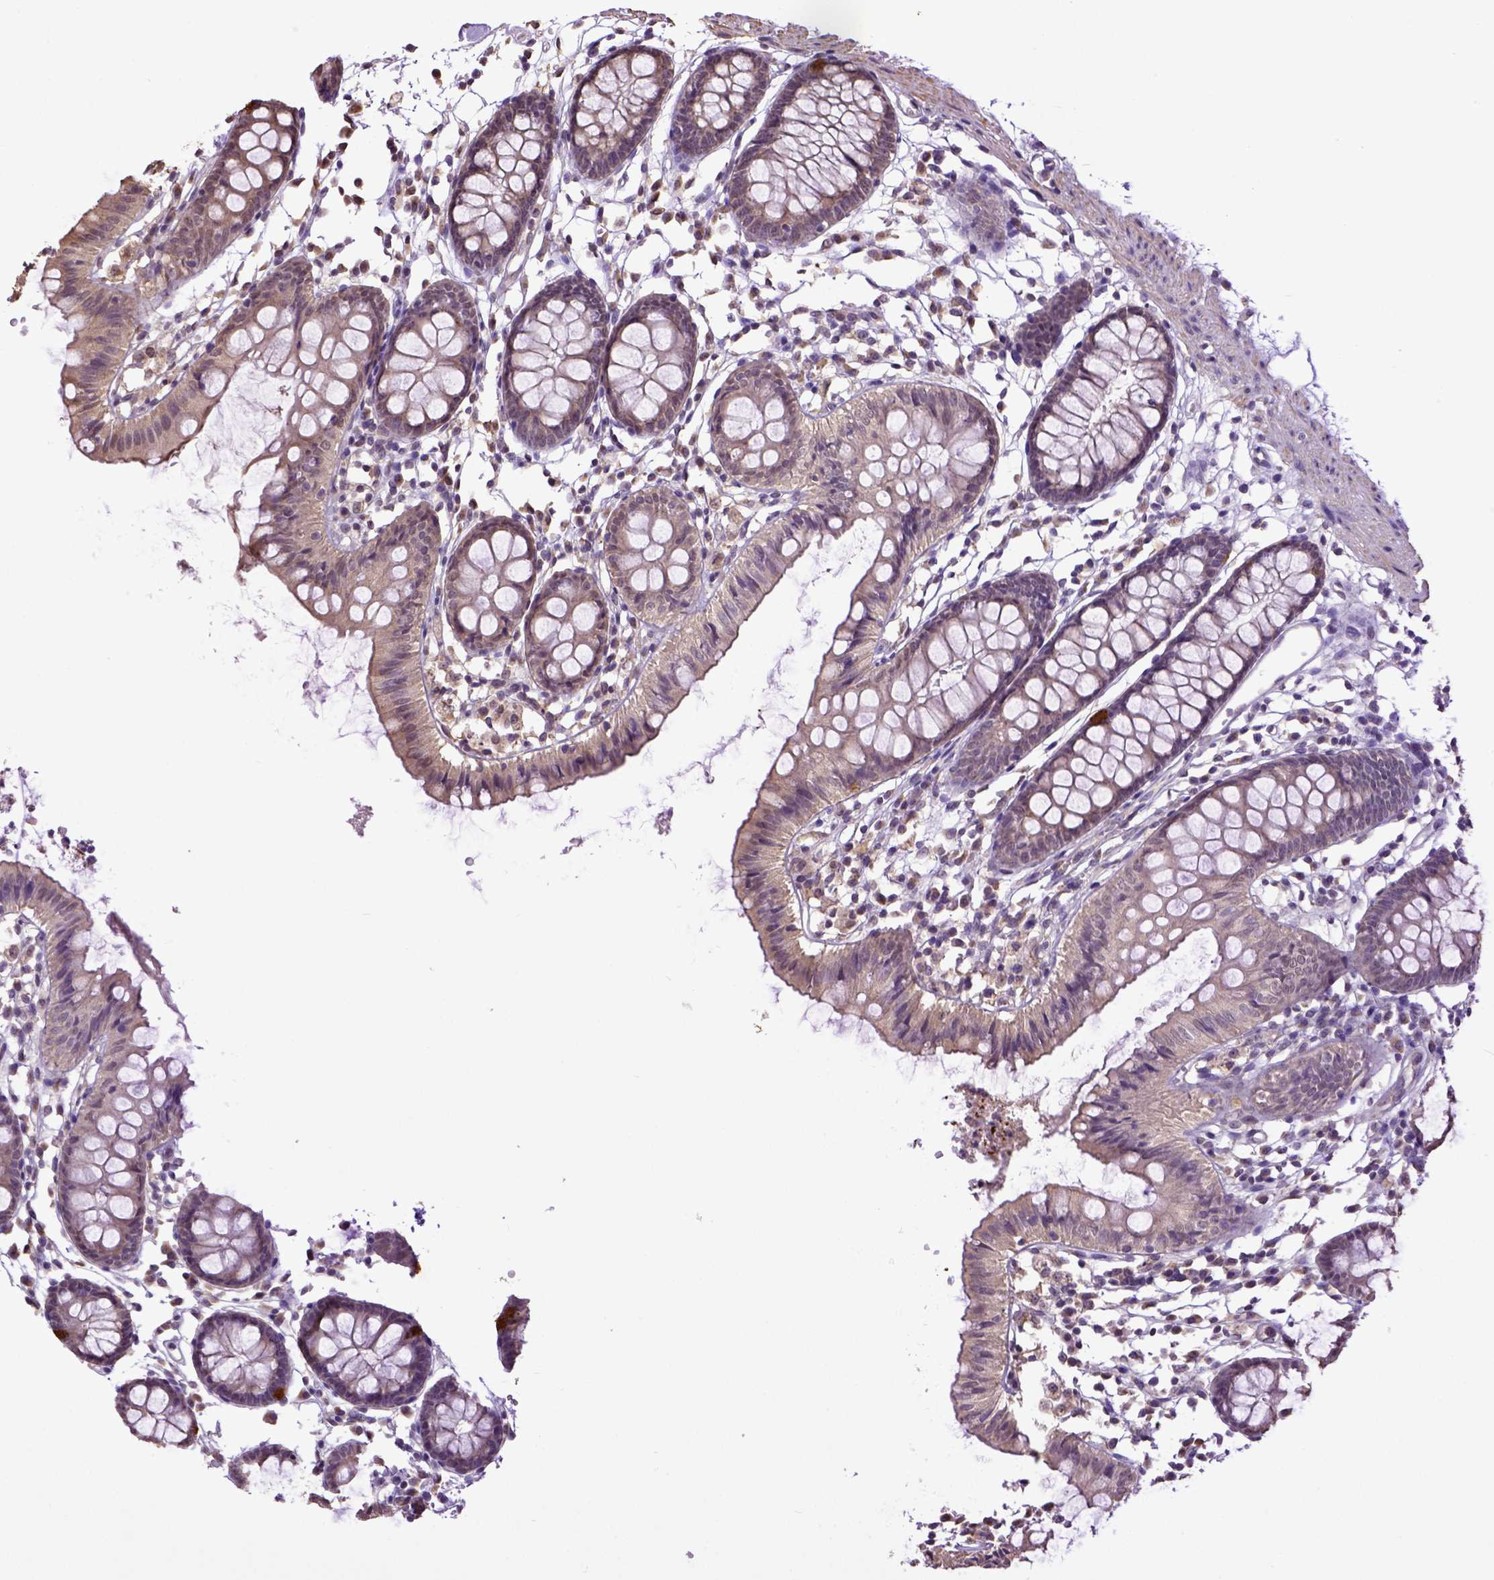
{"staining": {"intensity": "negative", "quantity": "none", "location": "none"}, "tissue": "colon", "cell_type": "Endothelial cells", "image_type": "normal", "snomed": [{"axis": "morphology", "description": "Normal tissue, NOS"}, {"axis": "topography", "description": "Colon"}], "caption": "IHC micrograph of unremarkable colon: human colon stained with DAB demonstrates no significant protein positivity in endothelial cells.", "gene": "WDR17", "patient": {"sex": "female", "age": 84}}